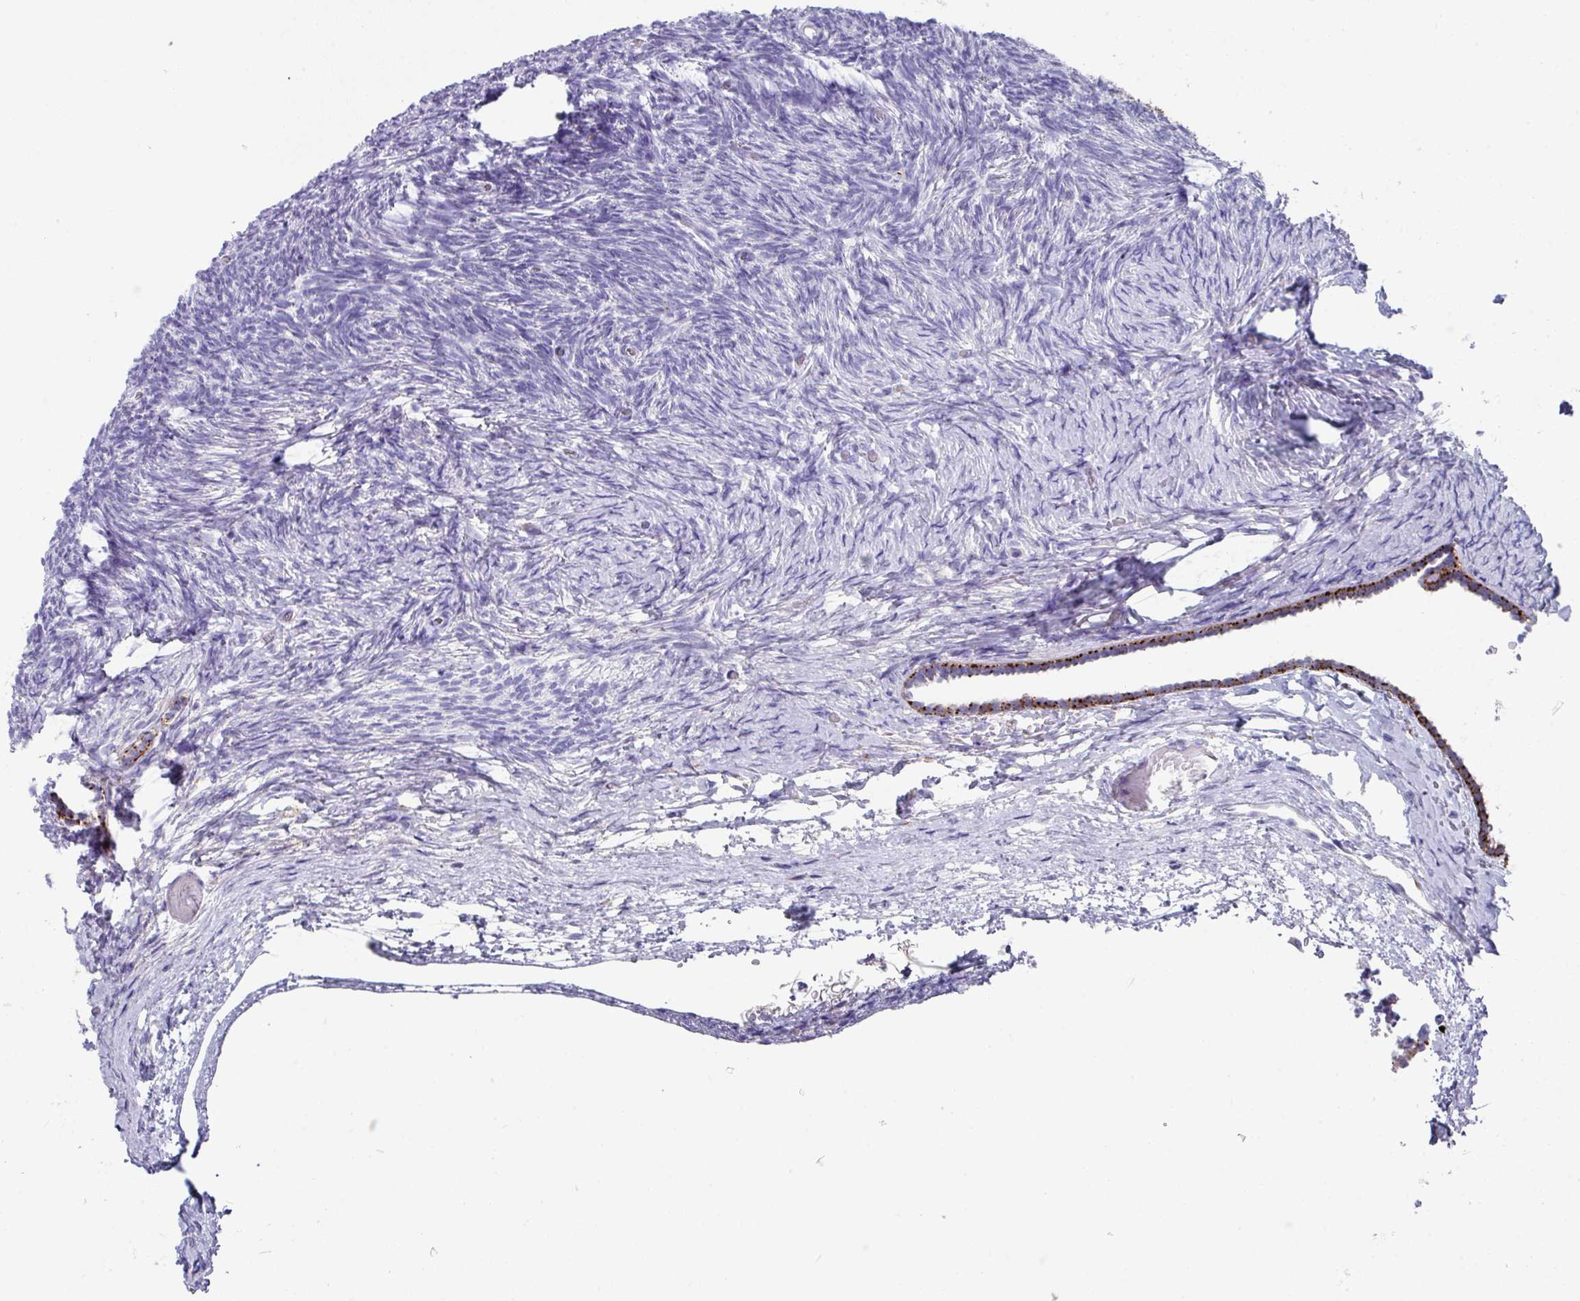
{"staining": {"intensity": "negative", "quantity": "none", "location": "none"}, "tissue": "ovary", "cell_type": "Follicle cells", "image_type": "normal", "snomed": [{"axis": "morphology", "description": "Normal tissue, NOS"}, {"axis": "topography", "description": "Ovary"}], "caption": "Immunohistochemical staining of normal human ovary reveals no significant expression in follicle cells.", "gene": "CPVL", "patient": {"sex": "female", "age": 39}}